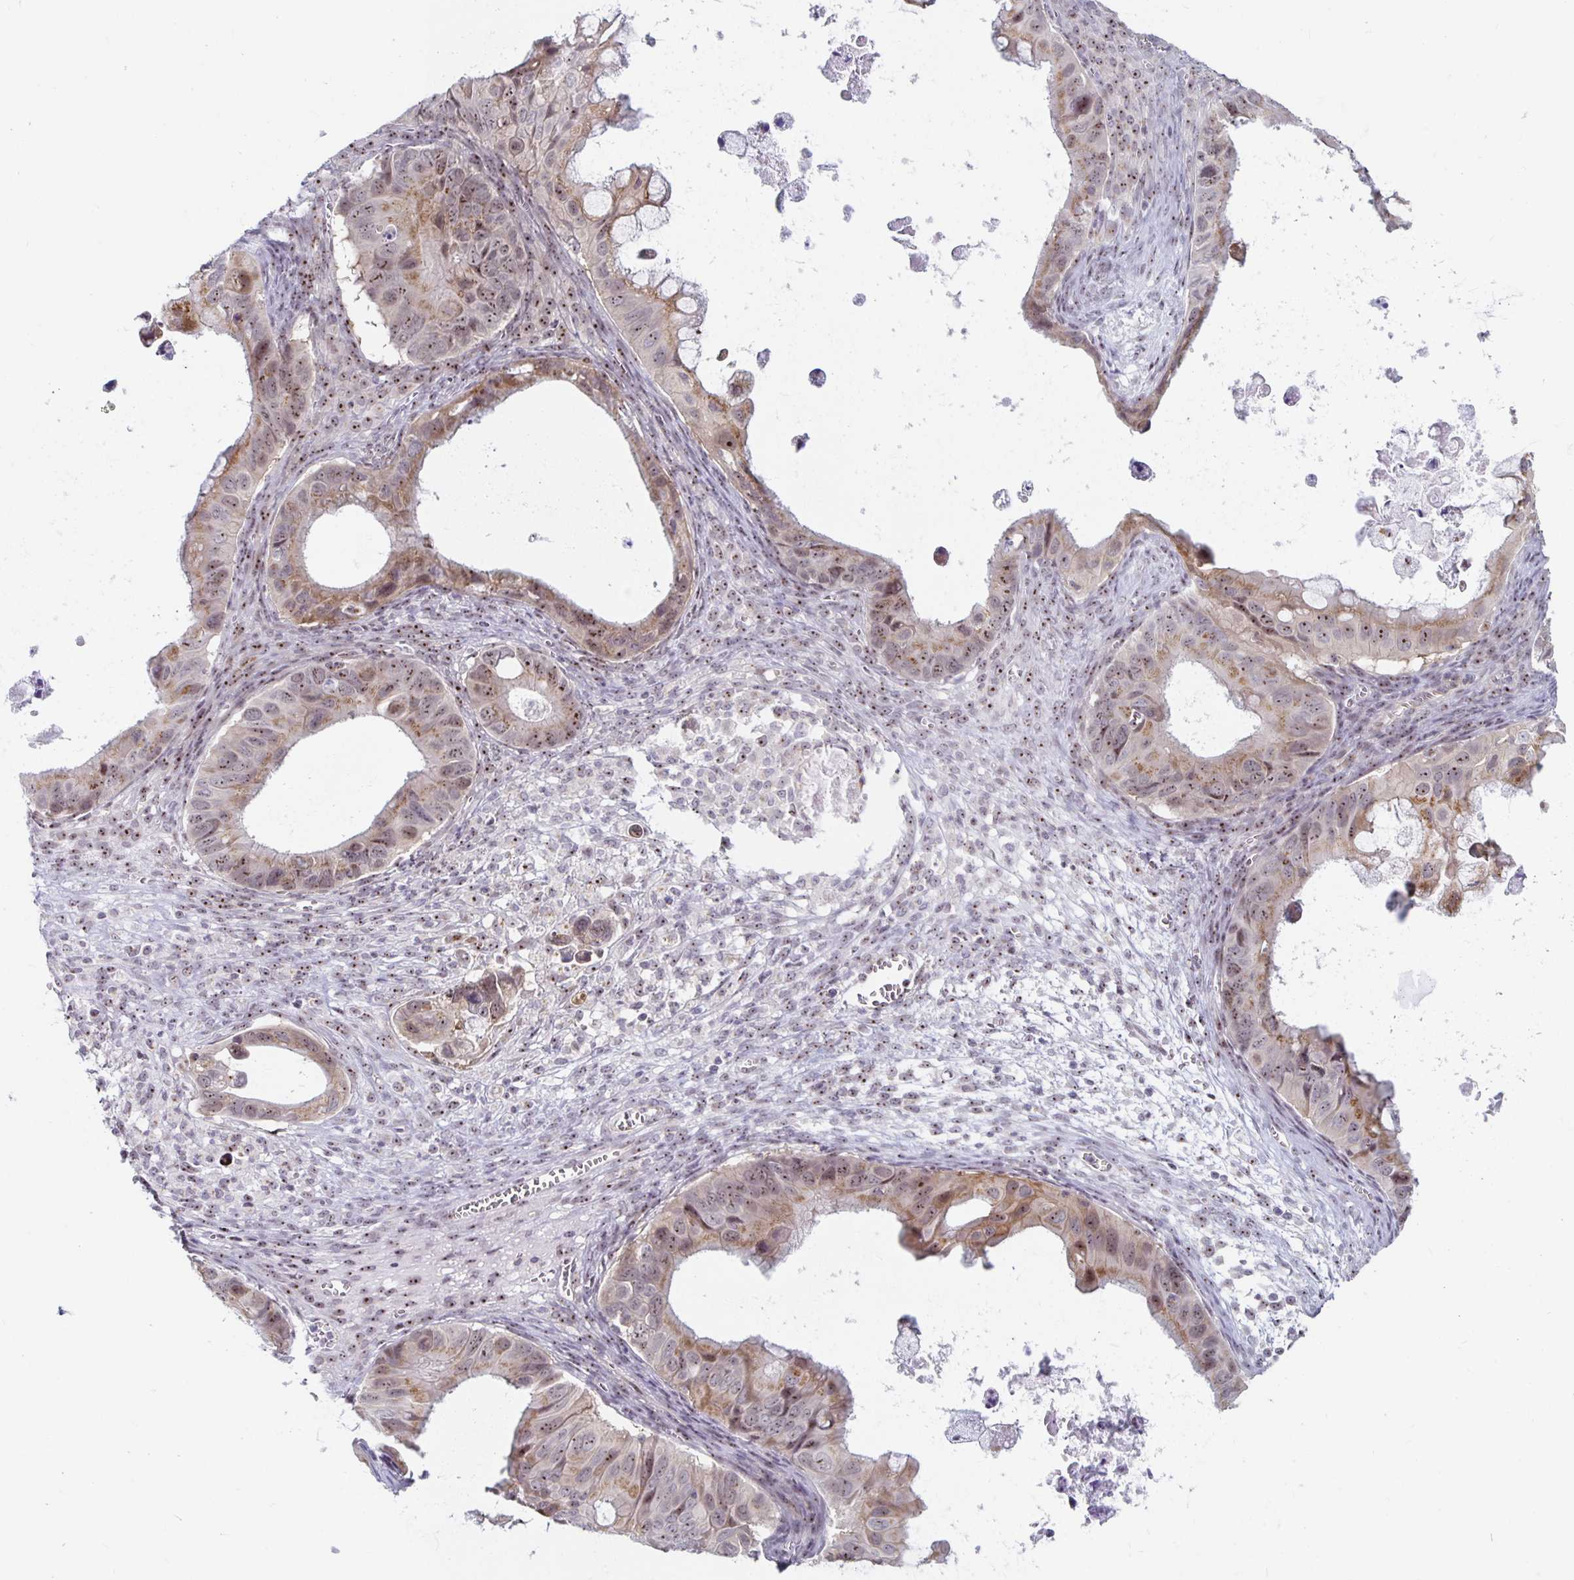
{"staining": {"intensity": "moderate", "quantity": ">75%", "location": "cytoplasmic/membranous,nuclear"}, "tissue": "ovarian cancer", "cell_type": "Tumor cells", "image_type": "cancer", "snomed": [{"axis": "morphology", "description": "Cystadenocarcinoma, mucinous, NOS"}, {"axis": "topography", "description": "Ovary"}], "caption": "Immunohistochemistry histopathology image of neoplastic tissue: human ovarian cancer stained using IHC demonstrates medium levels of moderate protein expression localized specifically in the cytoplasmic/membranous and nuclear of tumor cells, appearing as a cytoplasmic/membranous and nuclear brown color.", "gene": "NUP85", "patient": {"sex": "female", "age": 64}}